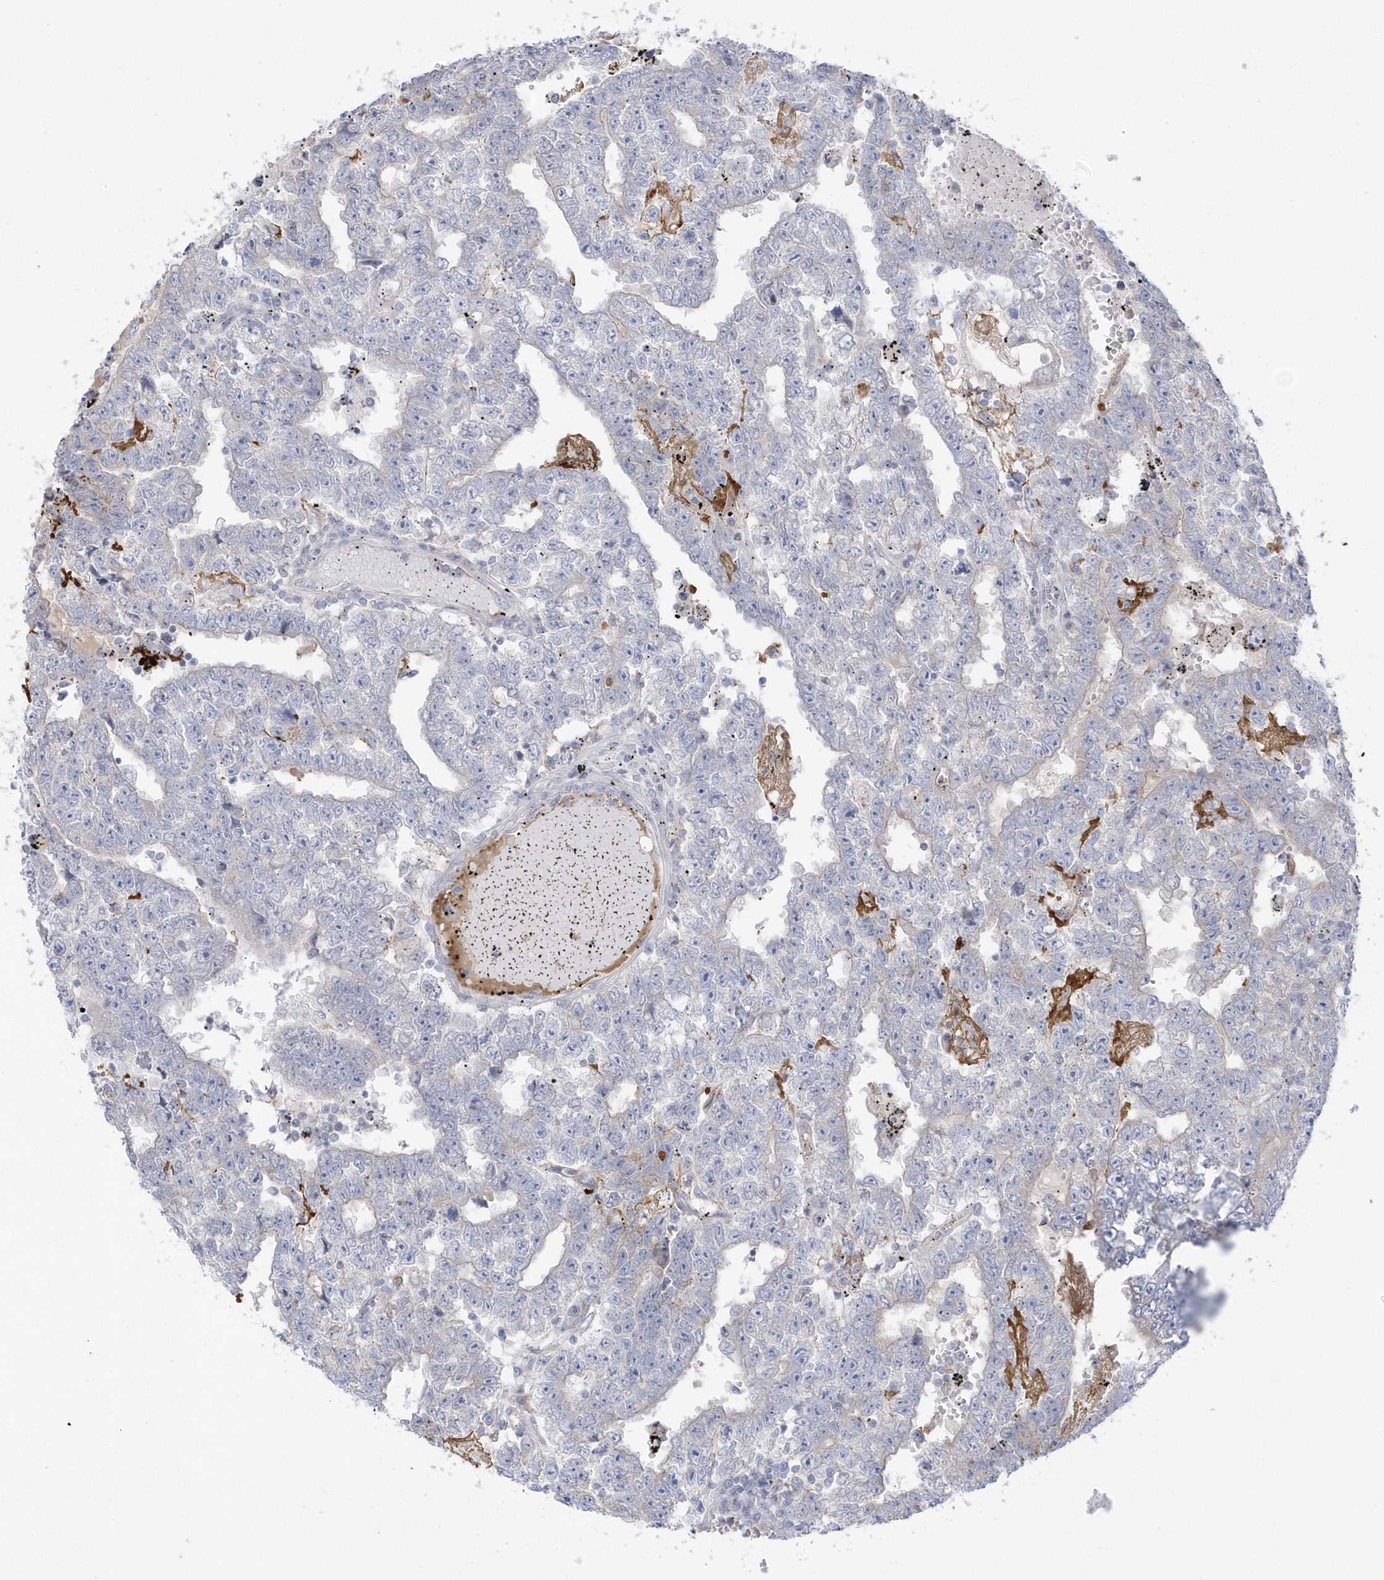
{"staining": {"intensity": "negative", "quantity": "none", "location": "none"}, "tissue": "testis cancer", "cell_type": "Tumor cells", "image_type": "cancer", "snomed": [{"axis": "morphology", "description": "Carcinoma, Embryonal, NOS"}, {"axis": "topography", "description": "Testis"}], "caption": "Human testis cancer stained for a protein using IHC shows no staining in tumor cells.", "gene": "SEMA3D", "patient": {"sex": "male", "age": 25}}